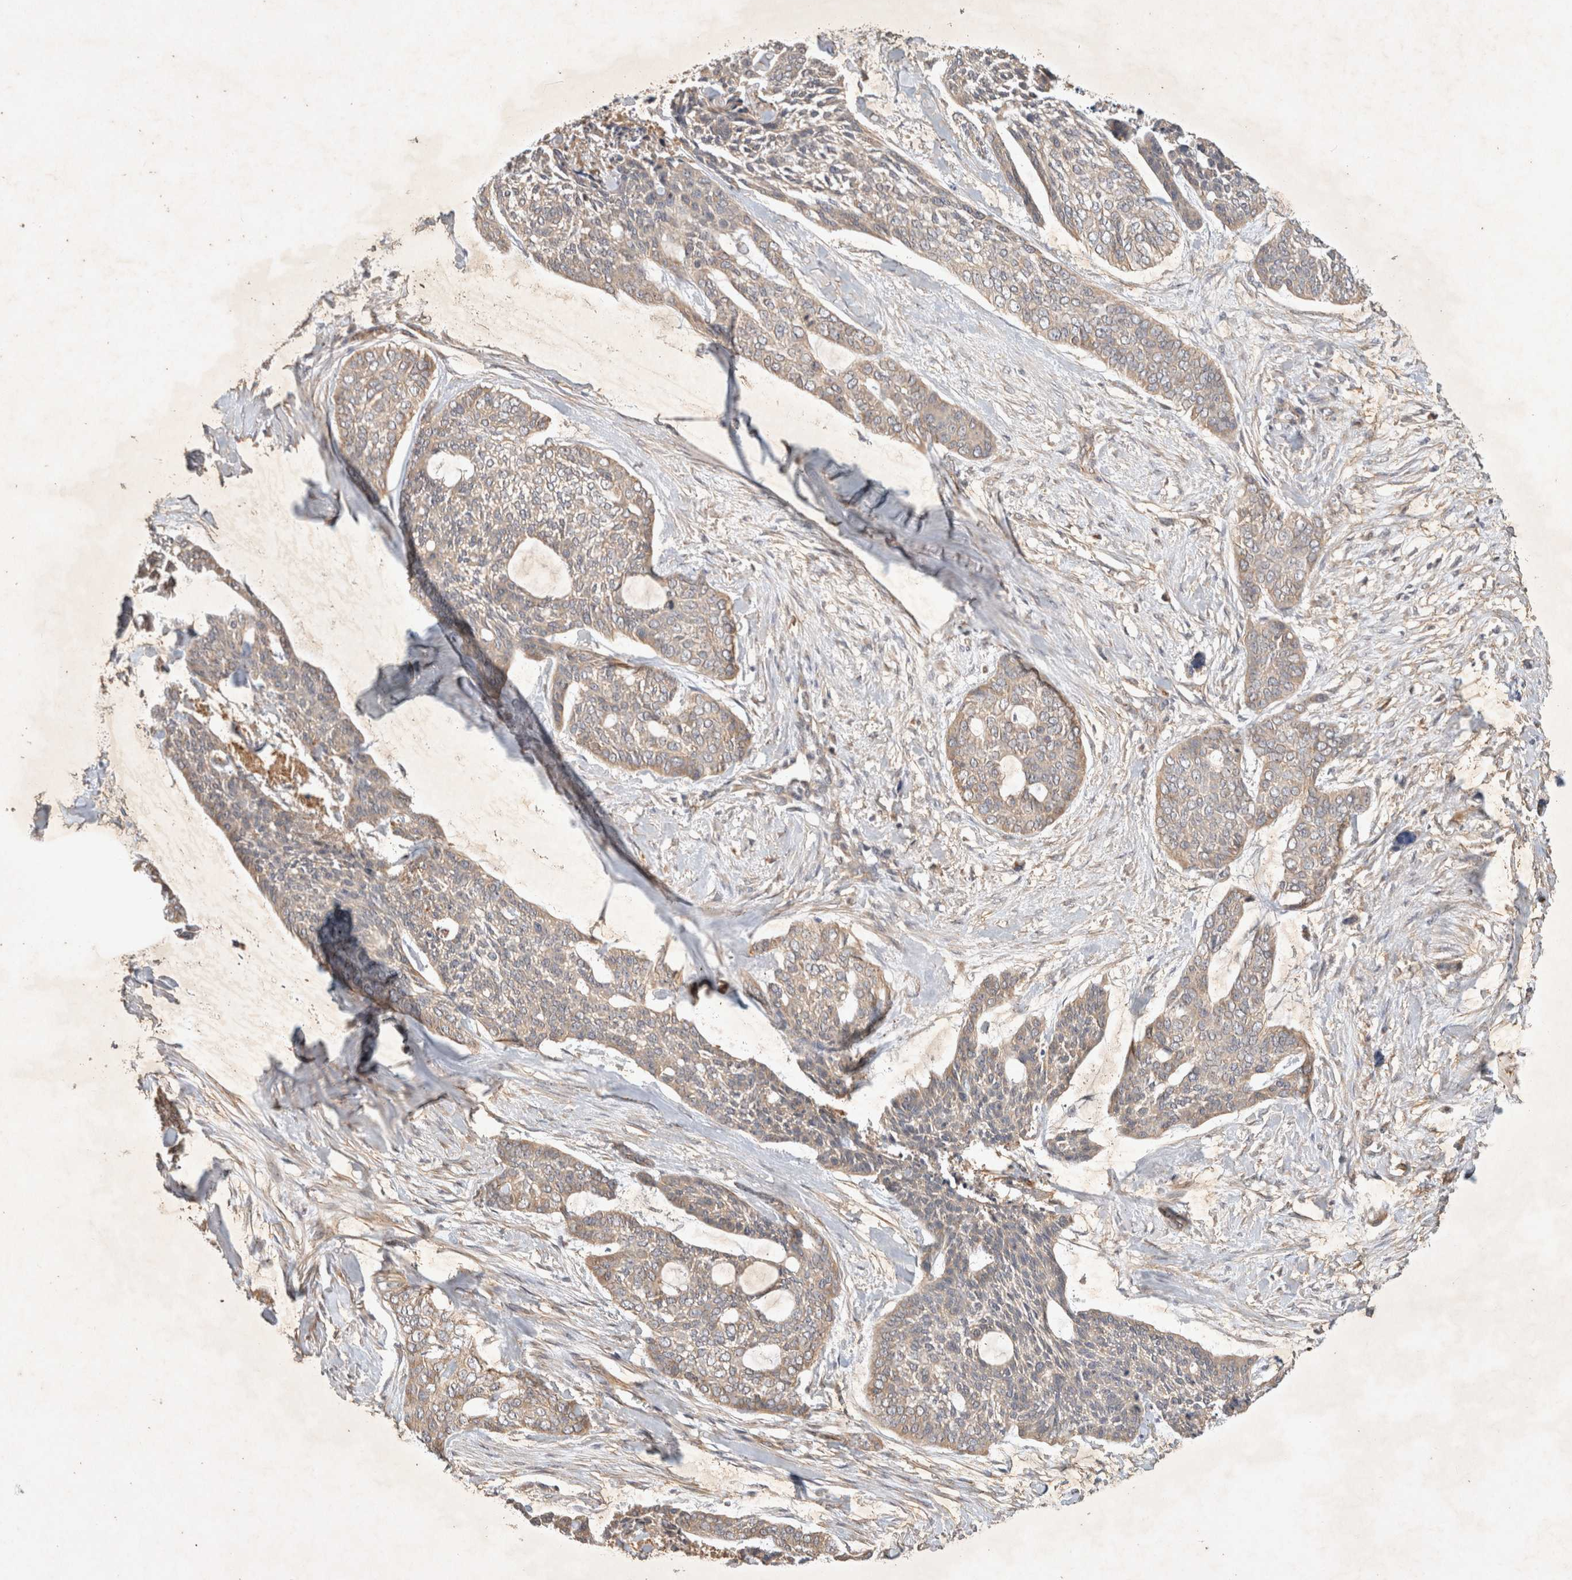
{"staining": {"intensity": "weak", "quantity": ">75%", "location": "cytoplasmic/membranous"}, "tissue": "skin cancer", "cell_type": "Tumor cells", "image_type": "cancer", "snomed": [{"axis": "morphology", "description": "Basal cell carcinoma"}, {"axis": "topography", "description": "Skin"}], "caption": "Tumor cells reveal weak cytoplasmic/membranous expression in about >75% of cells in basal cell carcinoma (skin).", "gene": "YES1", "patient": {"sex": "female", "age": 64}}